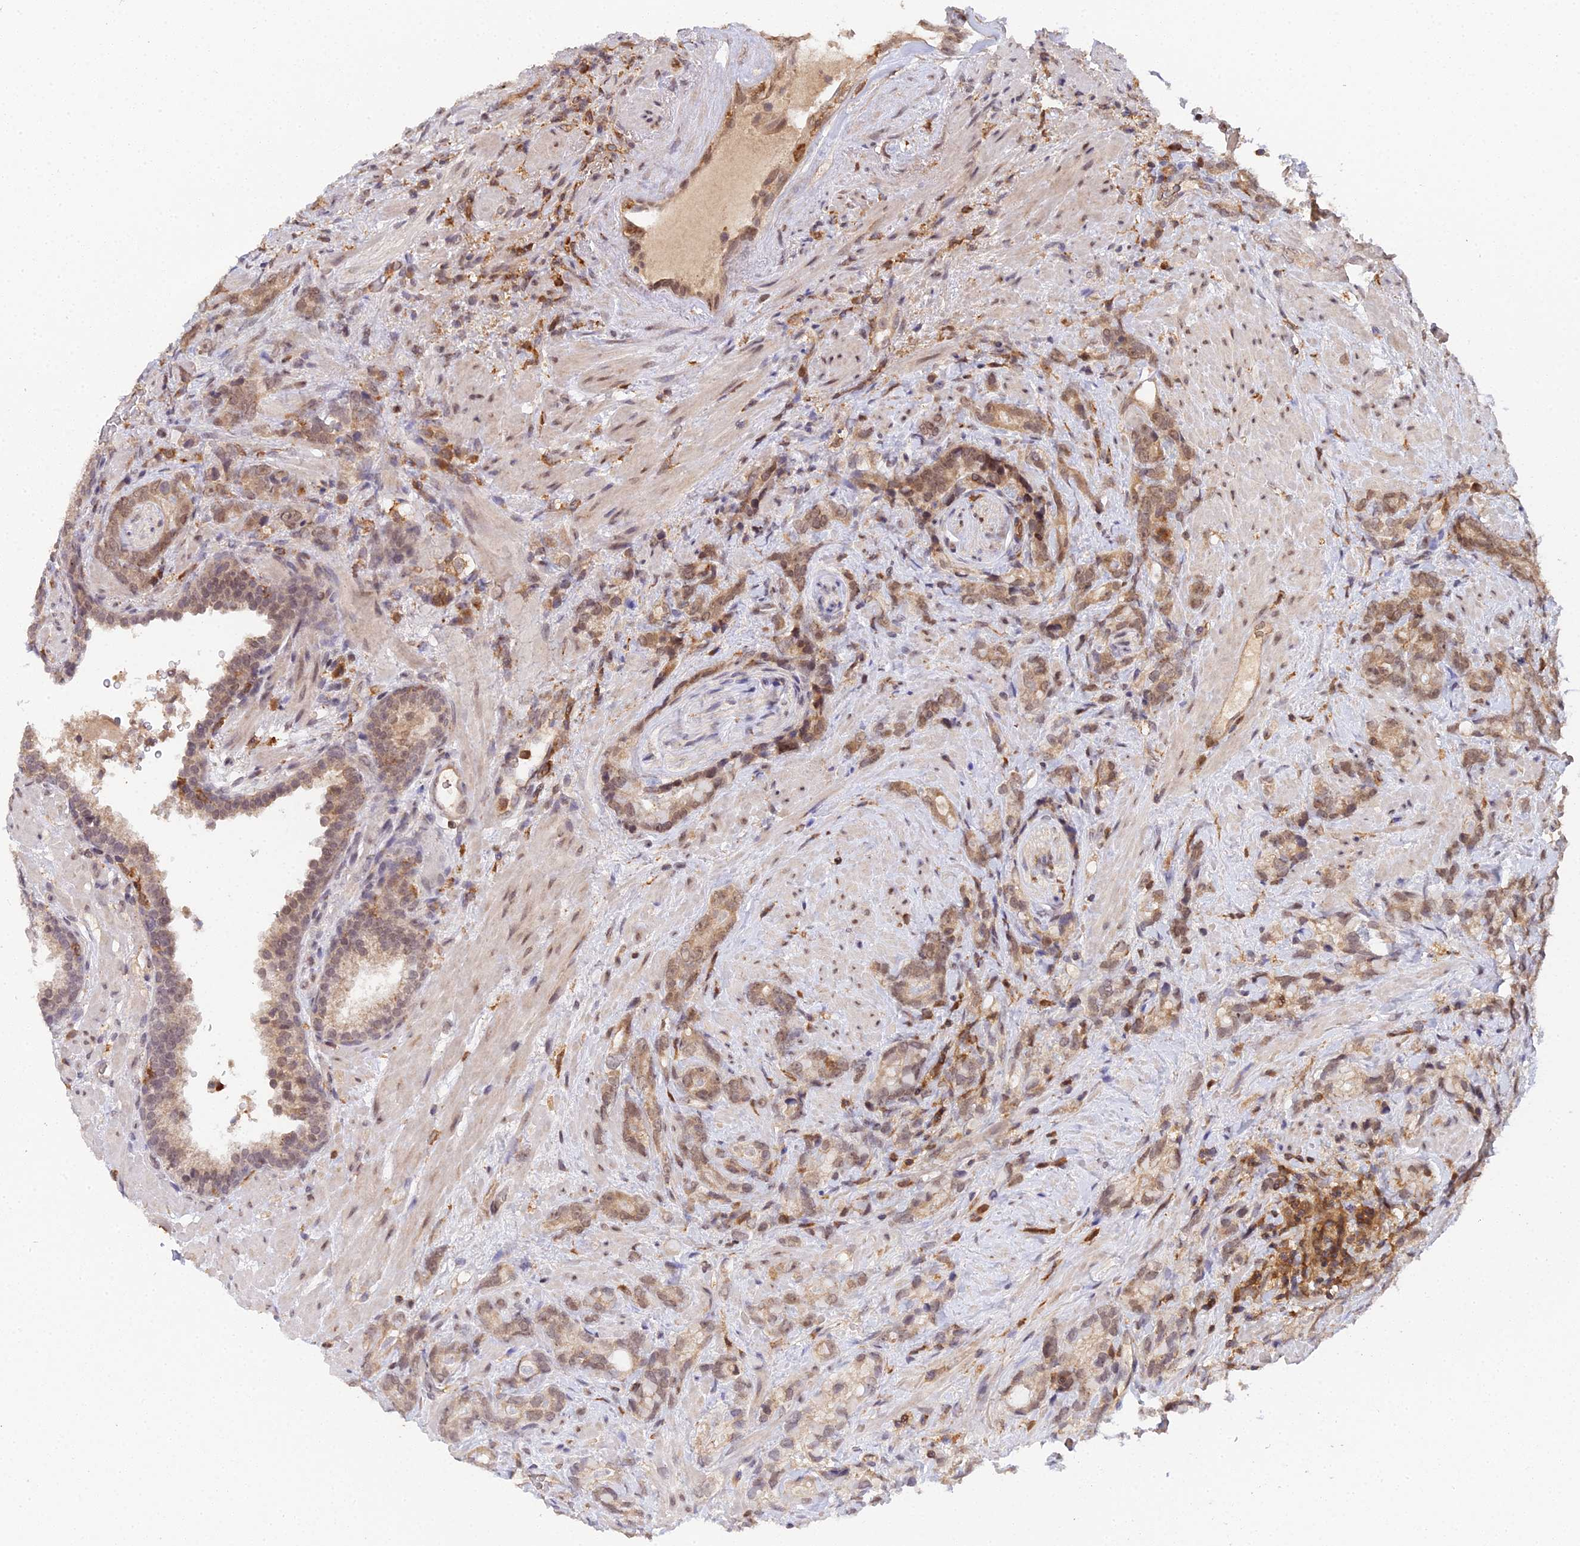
{"staining": {"intensity": "moderate", "quantity": ">75%", "location": "cytoplasmic/membranous,nuclear"}, "tissue": "prostate cancer", "cell_type": "Tumor cells", "image_type": "cancer", "snomed": [{"axis": "morphology", "description": "Adenocarcinoma, High grade"}, {"axis": "topography", "description": "Prostate"}], "caption": "The micrograph displays staining of high-grade adenocarcinoma (prostate), revealing moderate cytoplasmic/membranous and nuclear protein staining (brown color) within tumor cells. (DAB IHC with brightfield microscopy, high magnification).", "gene": "TPRX1", "patient": {"sex": "male", "age": 74}}